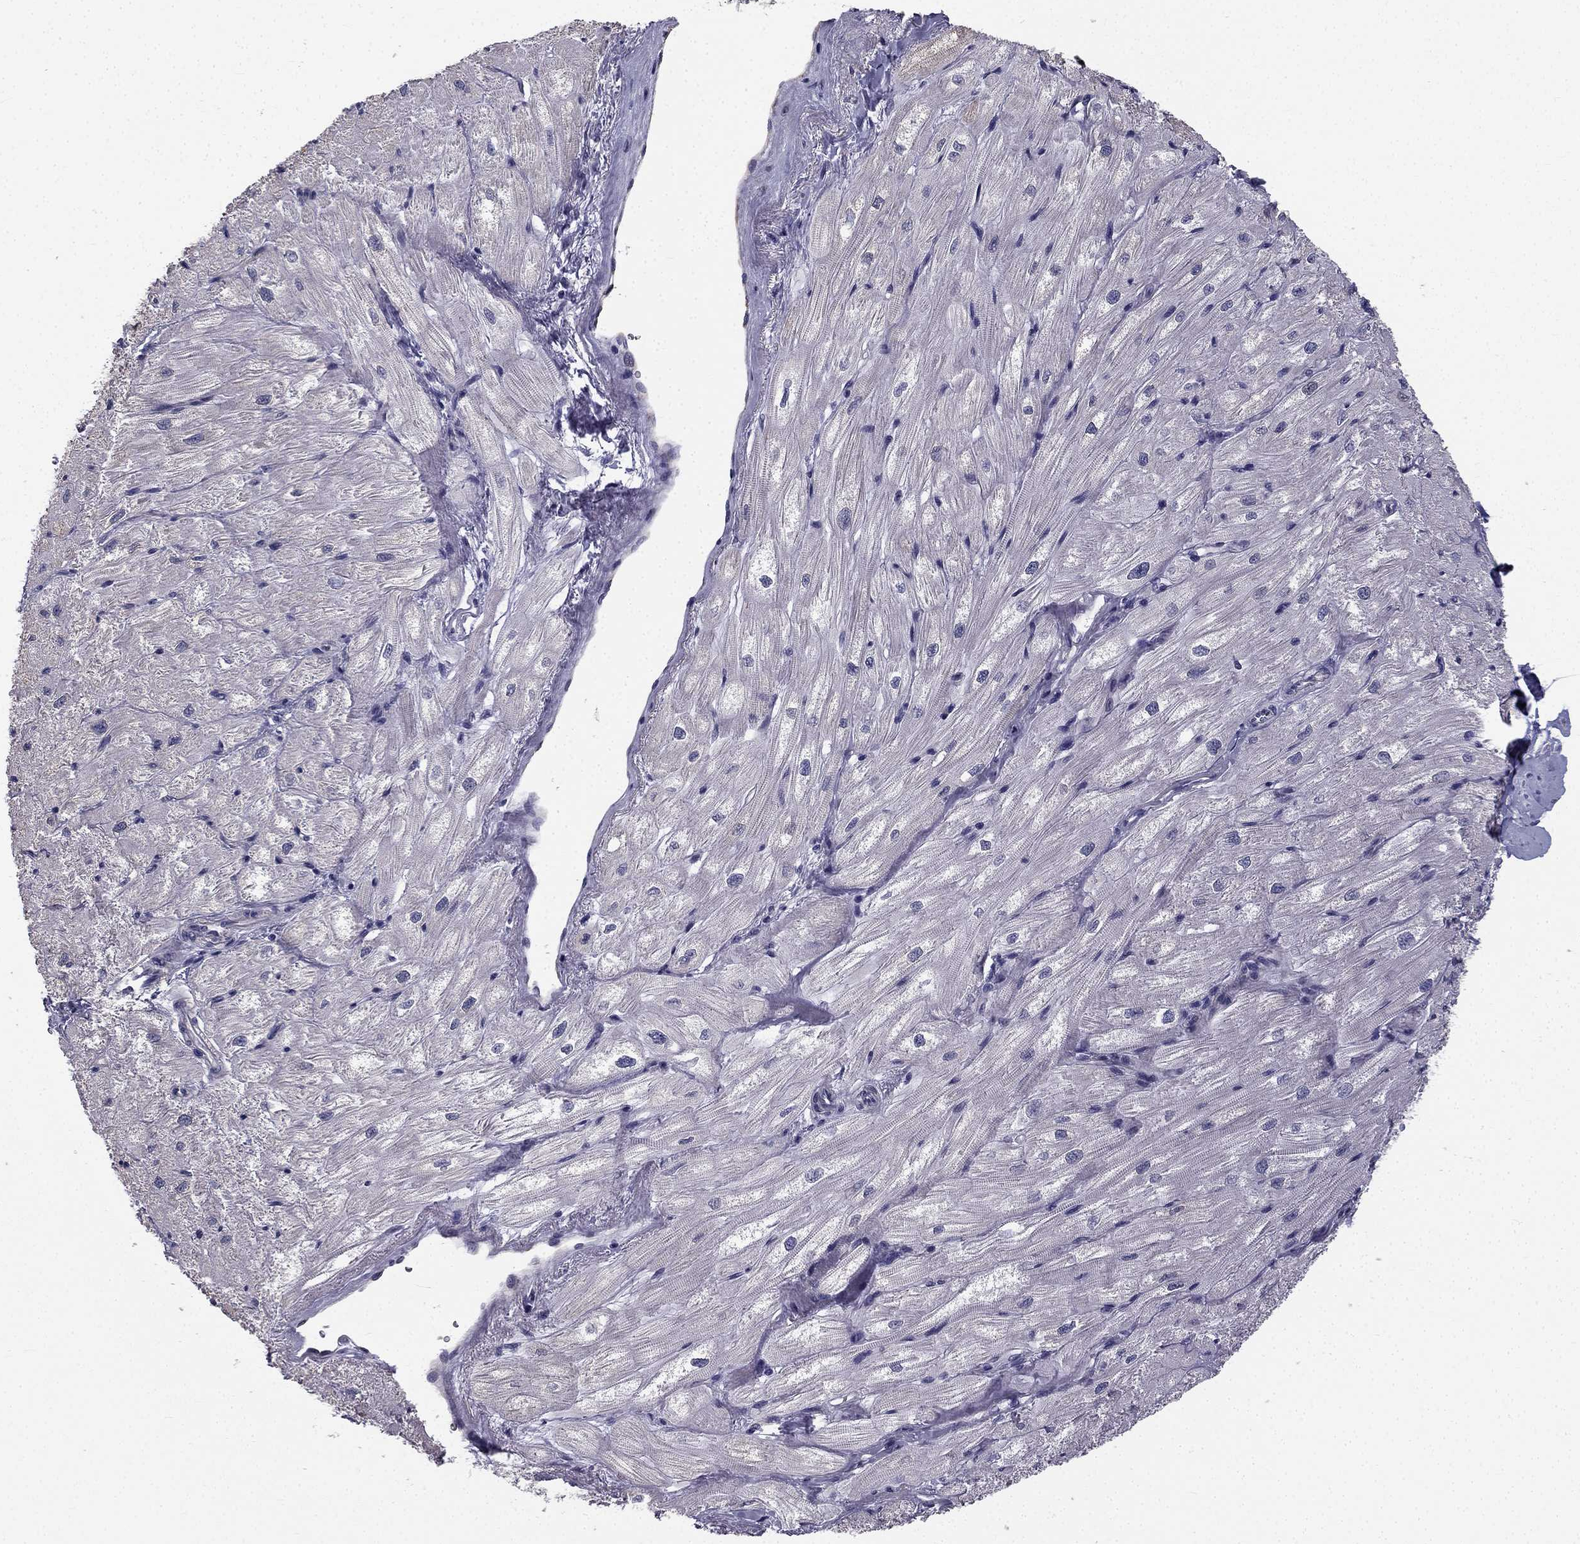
{"staining": {"intensity": "negative", "quantity": "none", "location": "none"}, "tissue": "heart muscle", "cell_type": "Cardiomyocytes", "image_type": "normal", "snomed": [{"axis": "morphology", "description": "Normal tissue, NOS"}, {"axis": "topography", "description": "Heart"}], "caption": "High magnification brightfield microscopy of normal heart muscle stained with DAB (3,3'-diaminobenzidine) (brown) and counterstained with hematoxylin (blue): cardiomyocytes show no significant staining.", "gene": "CCDC40", "patient": {"sex": "male", "age": 57}}